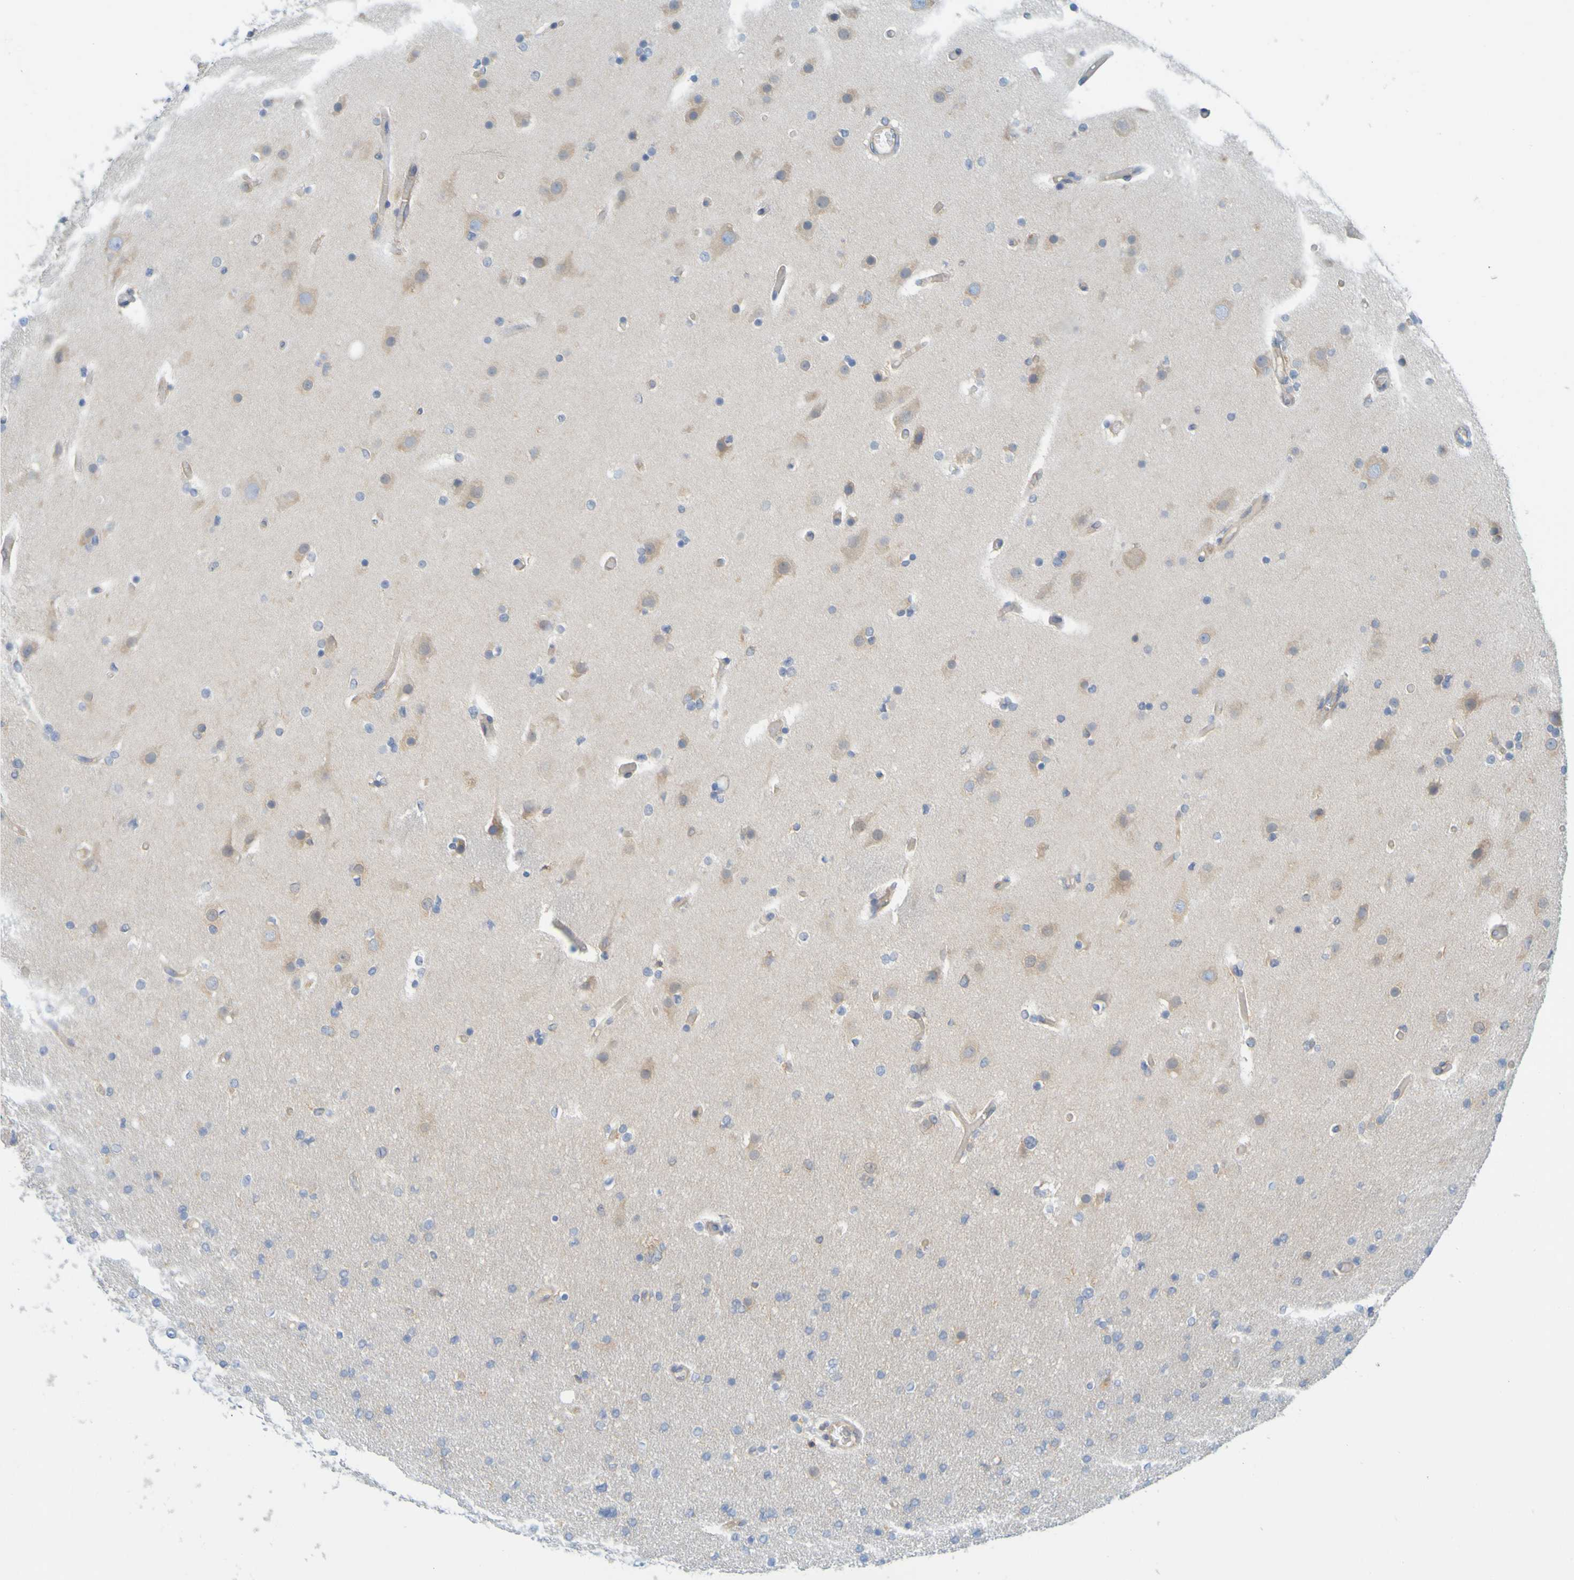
{"staining": {"intensity": "weak", "quantity": "<25%", "location": "cytoplasmic/membranous"}, "tissue": "glioma", "cell_type": "Tumor cells", "image_type": "cancer", "snomed": [{"axis": "morphology", "description": "Glioma, malignant, High grade"}, {"axis": "topography", "description": "Cerebral cortex"}], "caption": "Immunohistochemistry (IHC) histopathology image of neoplastic tissue: malignant glioma (high-grade) stained with DAB (3,3'-diaminobenzidine) exhibits no significant protein expression in tumor cells. (Immunohistochemistry (IHC), brightfield microscopy, high magnification).", "gene": "APPL1", "patient": {"sex": "female", "age": 36}}